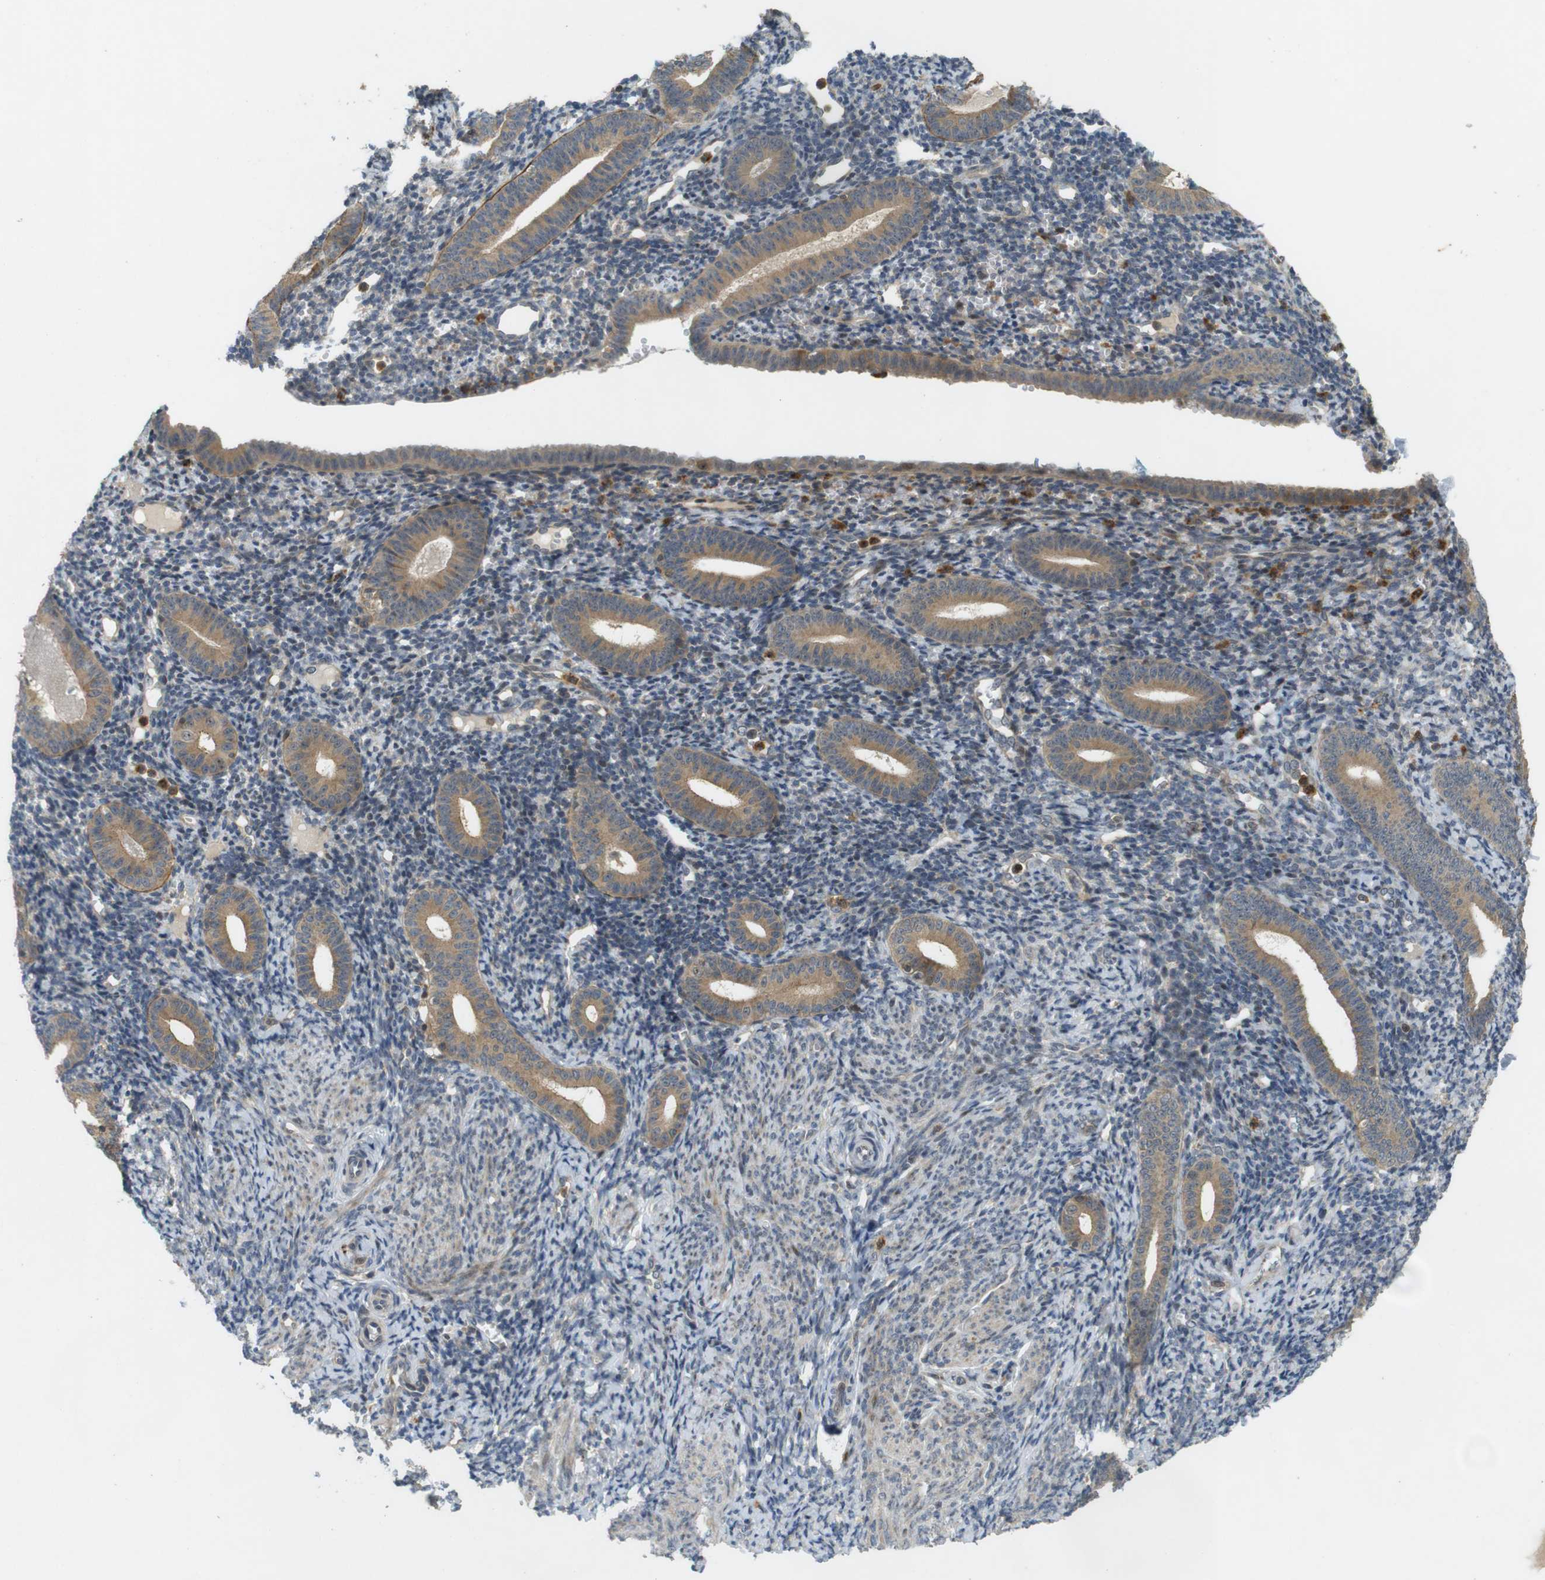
{"staining": {"intensity": "moderate", "quantity": "<25%", "location": "cytoplasmic/membranous"}, "tissue": "endometrium", "cell_type": "Cells in endometrial stroma", "image_type": "normal", "snomed": [{"axis": "morphology", "description": "Normal tissue, NOS"}, {"axis": "topography", "description": "Endometrium"}], "caption": "Endometrium stained for a protein (brown) demonstrates moderate cytoplasmic/membranous positive positivity in about <25% of cells in endometrial stroma.", "gene": "TMX3", "patient": {"sex": "female", "age": 50}}